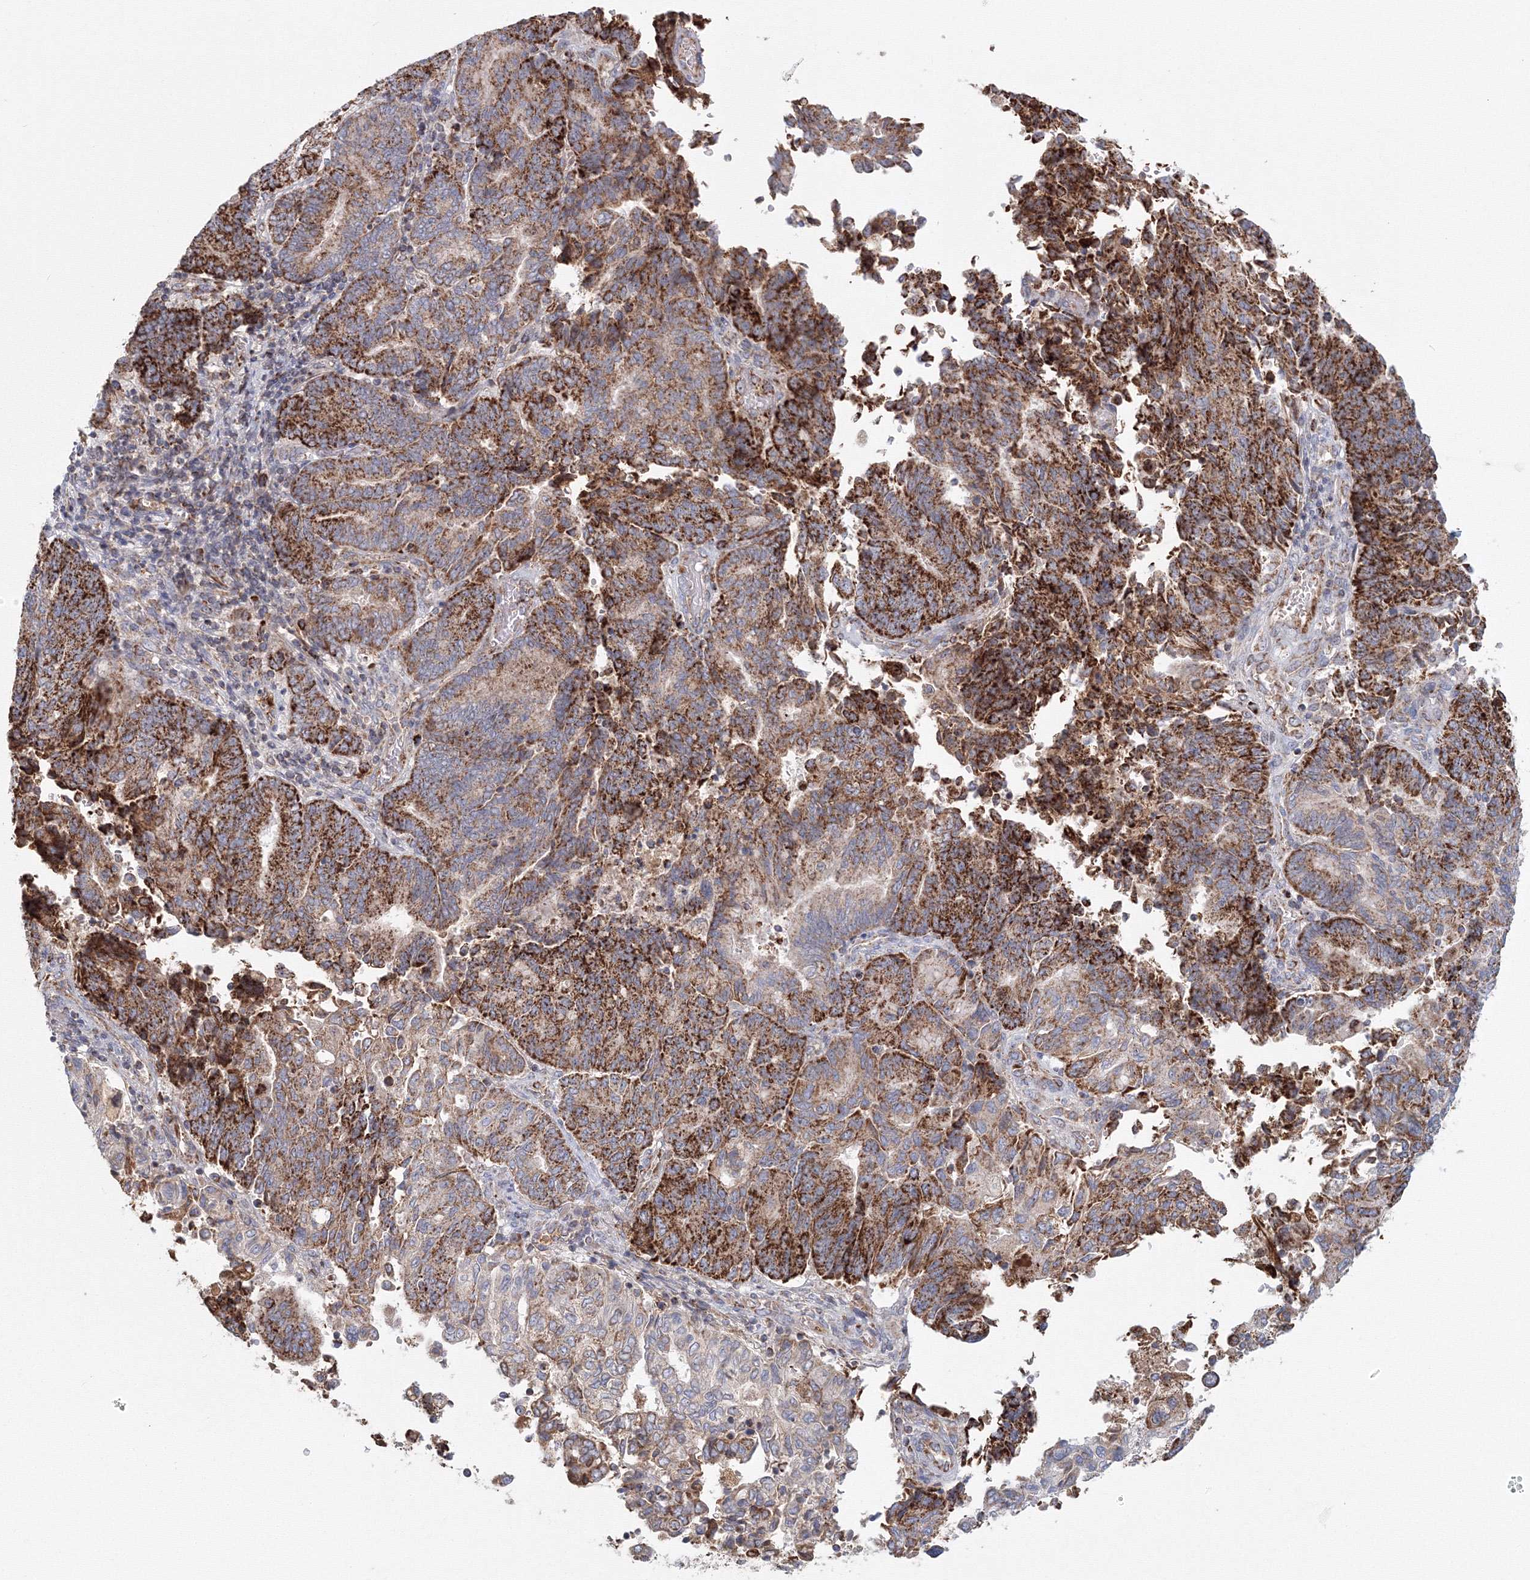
{"staining": {"intensity": "strong", "quantity": ">75%", "location": "cytoplasmic/membranous"}, "tissue": "endometrial cancer", "cell_type": "Tumor cells", "image_type": "cancer", "snomed": [{"axis": "morphology", "description": "Adenocarcinoma, NOS"}, {"axis": "topography", "description": "Endometrium"}], "caption": "Tumor cells display high levels of strong cytoplasmic/membranous expression in approximately >75% of cells in human endometrial cancer (adenocarcinoma). The protein of interest is shown in brown color, while the nuclei are stained blue.", "gene": "GRPEL1", "patient": {"sex": "female", "age": 80}}